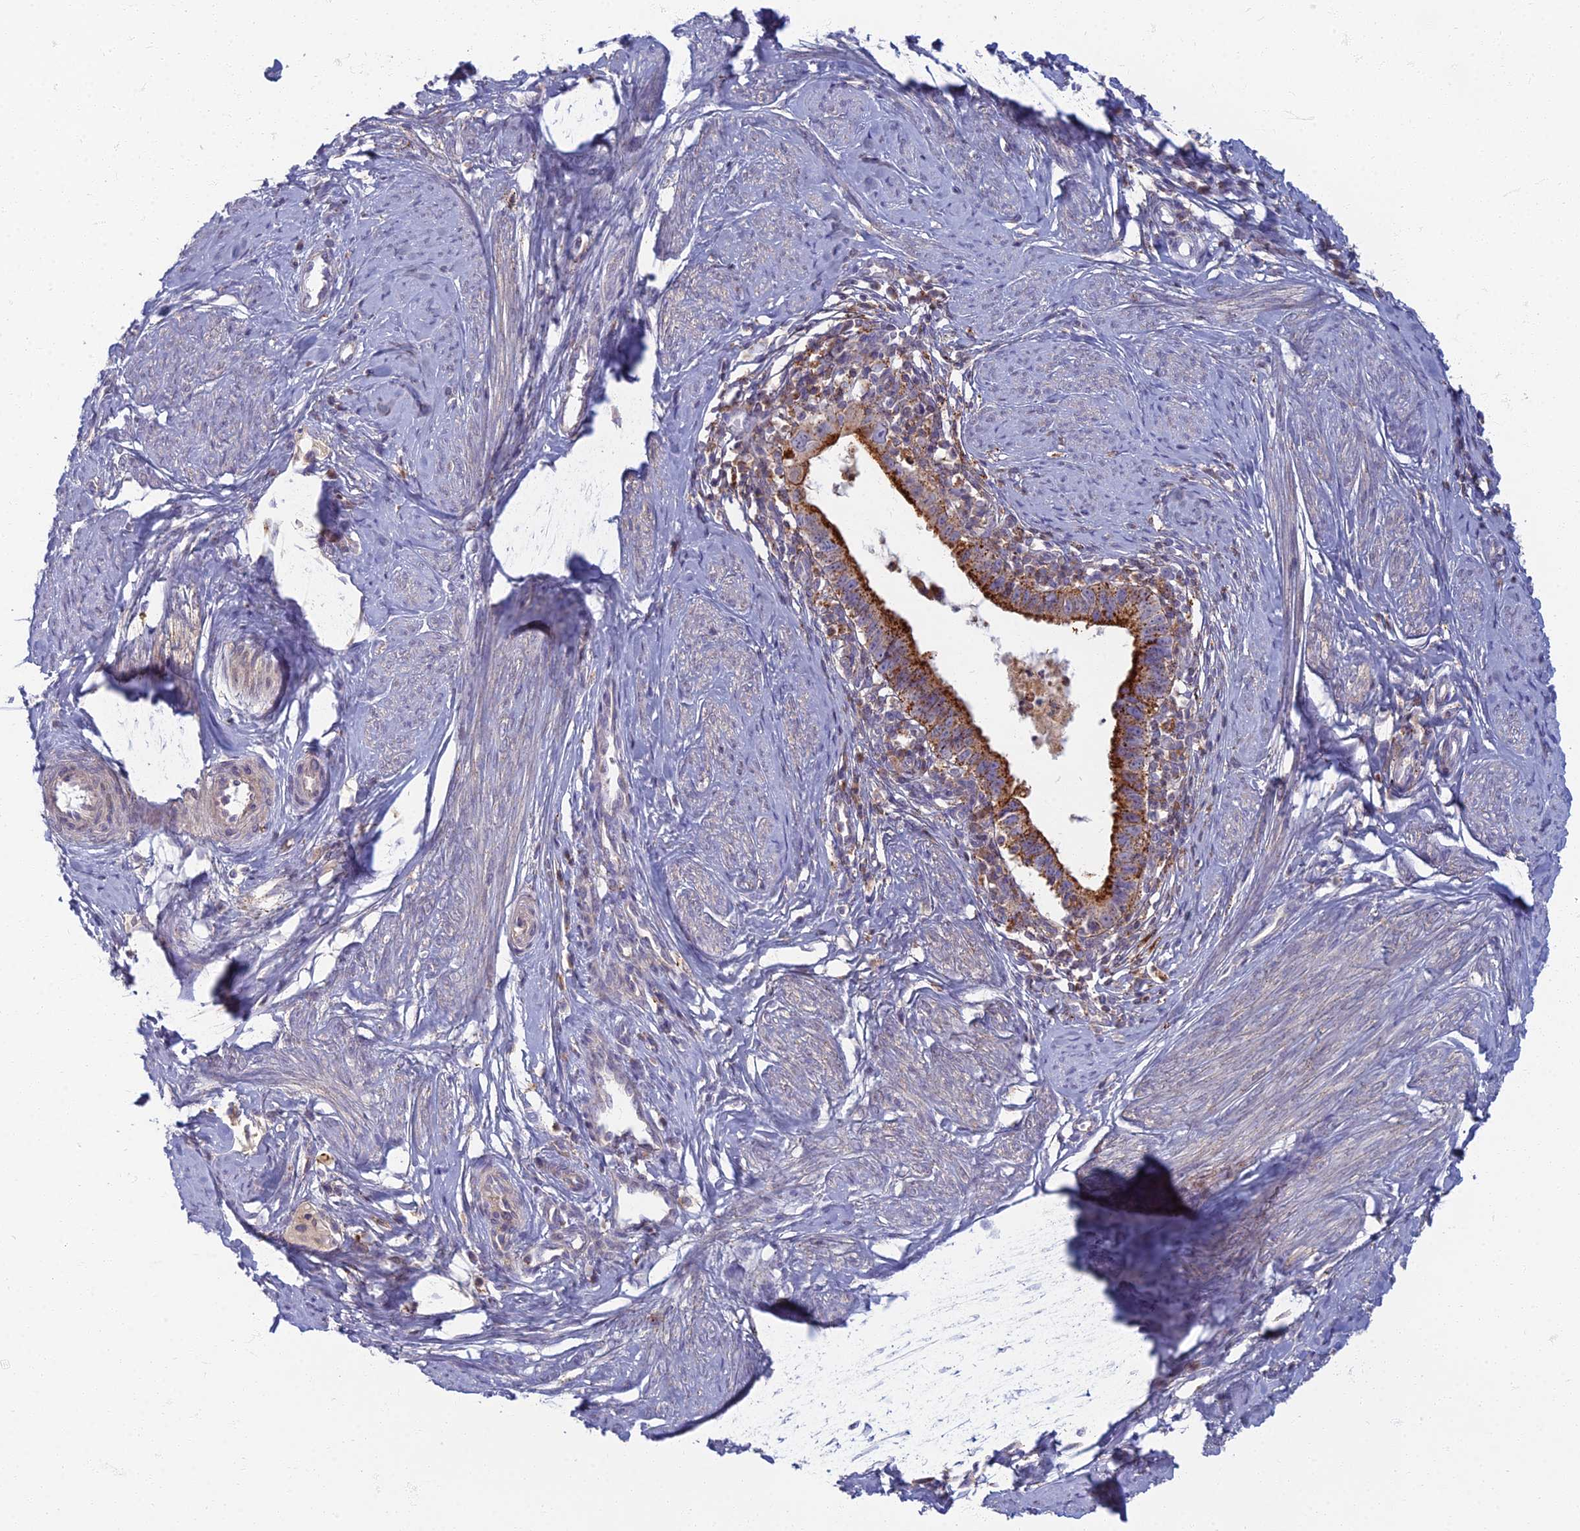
{"staining": {"intensity": "strong", "quantity": ">75%", "location": "cytoplasmic/membranous"}, "tissue": "cervical cancer", "cell_type": "Tumor cells", "image_type": "cancer", "snomed": [{"axis": "morphology", "description": "Adenocarcinoma, NOS"}, {"axis": "topography", "description": "Cervix"}], "caption": "Immunohistochemistry photomicrograph of human cervical adenocarcinoma stained for a protein (brown), which demonstrates high levels of strong cytoplasmic/membranous staining in about >75% of tumor cells.", "gene": "CHMP4B", "patient": {"sex": "female", "age": 36}}